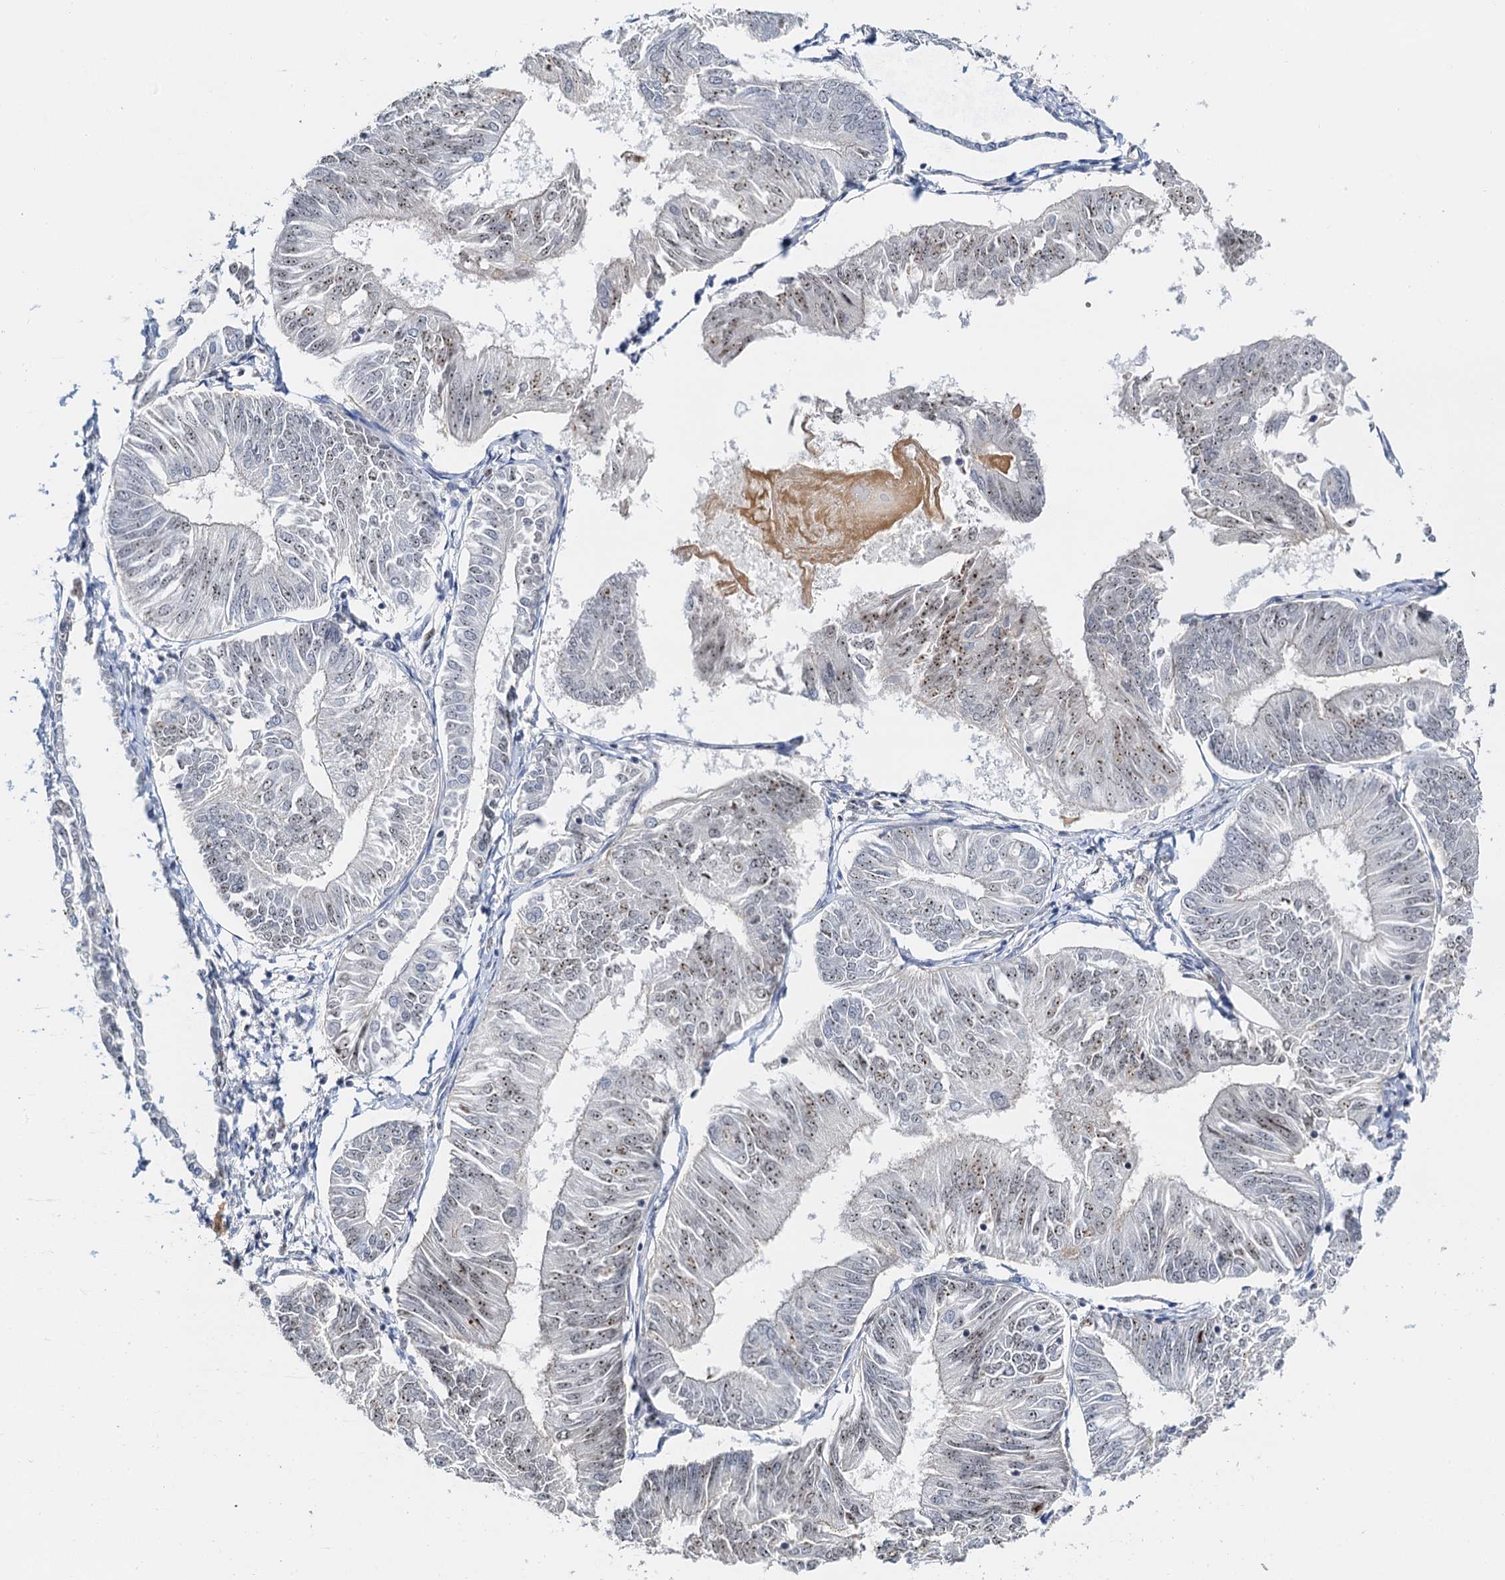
{"staining": {"intensity": "weak", "quantity": "25%-75%", "location": "nuclear"}, "tissue": "endometrial cancer", "cell_type": "Tumor cells", "image_type": "cancer", "snomed": [{"axis": "morphology", "description": "Adenocarcinoma, NOS"}, {"axis": "topography", "description": "Endometrium"}], "caption": "Weak nuclear staining is present in about 25%-75% of tumor cells in endometrial adenocarcinoma.", "gene": "NOP2", "patient": {"sex": "female", "age": 58}}